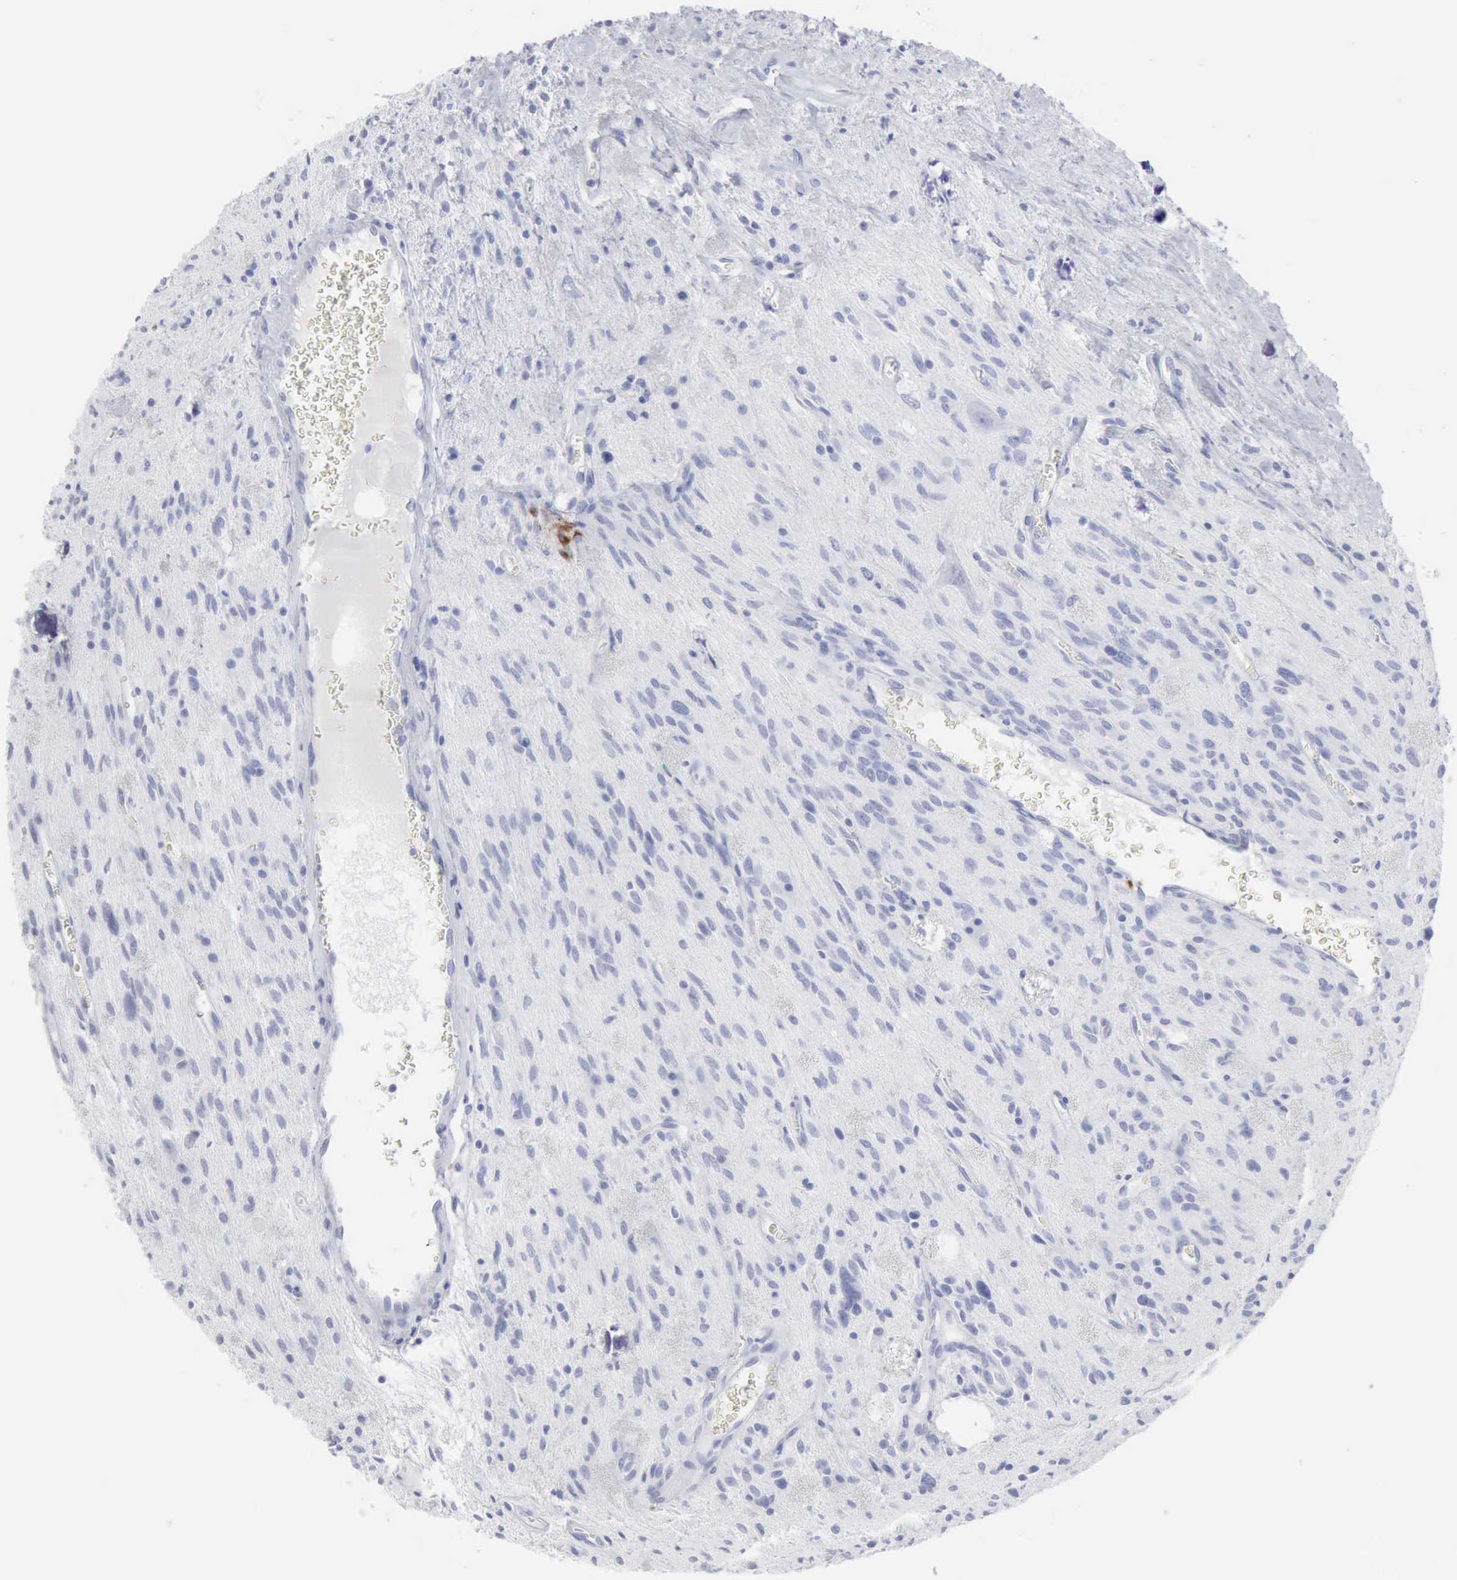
{"staining": {"intensity": "negative", "quantity": "none", "location": "none"}, "tissue": "glioma", "cell_type": "Tumor cells", "image_type": "cancer", "snomed": [{"axis": "morphology", "description": "Glioma, malignant, Low grade"}, {"axis": "topography", "description": "Brain"}], "caption": "IHC micrograph of neoplastic tissue: human malignant glioma (low-grade) stained with DAB (3,3'-diaminobenzidine) demonstrates no significant protein positivity in tumor cells. The staining was performed using DAB to visualize the protein expression in brown, while the nuclei were stained in blue with hematoxylin (Magnification: 20x).", "gene": "CMA1", "patient": {"sex": "female", "age": 15}}